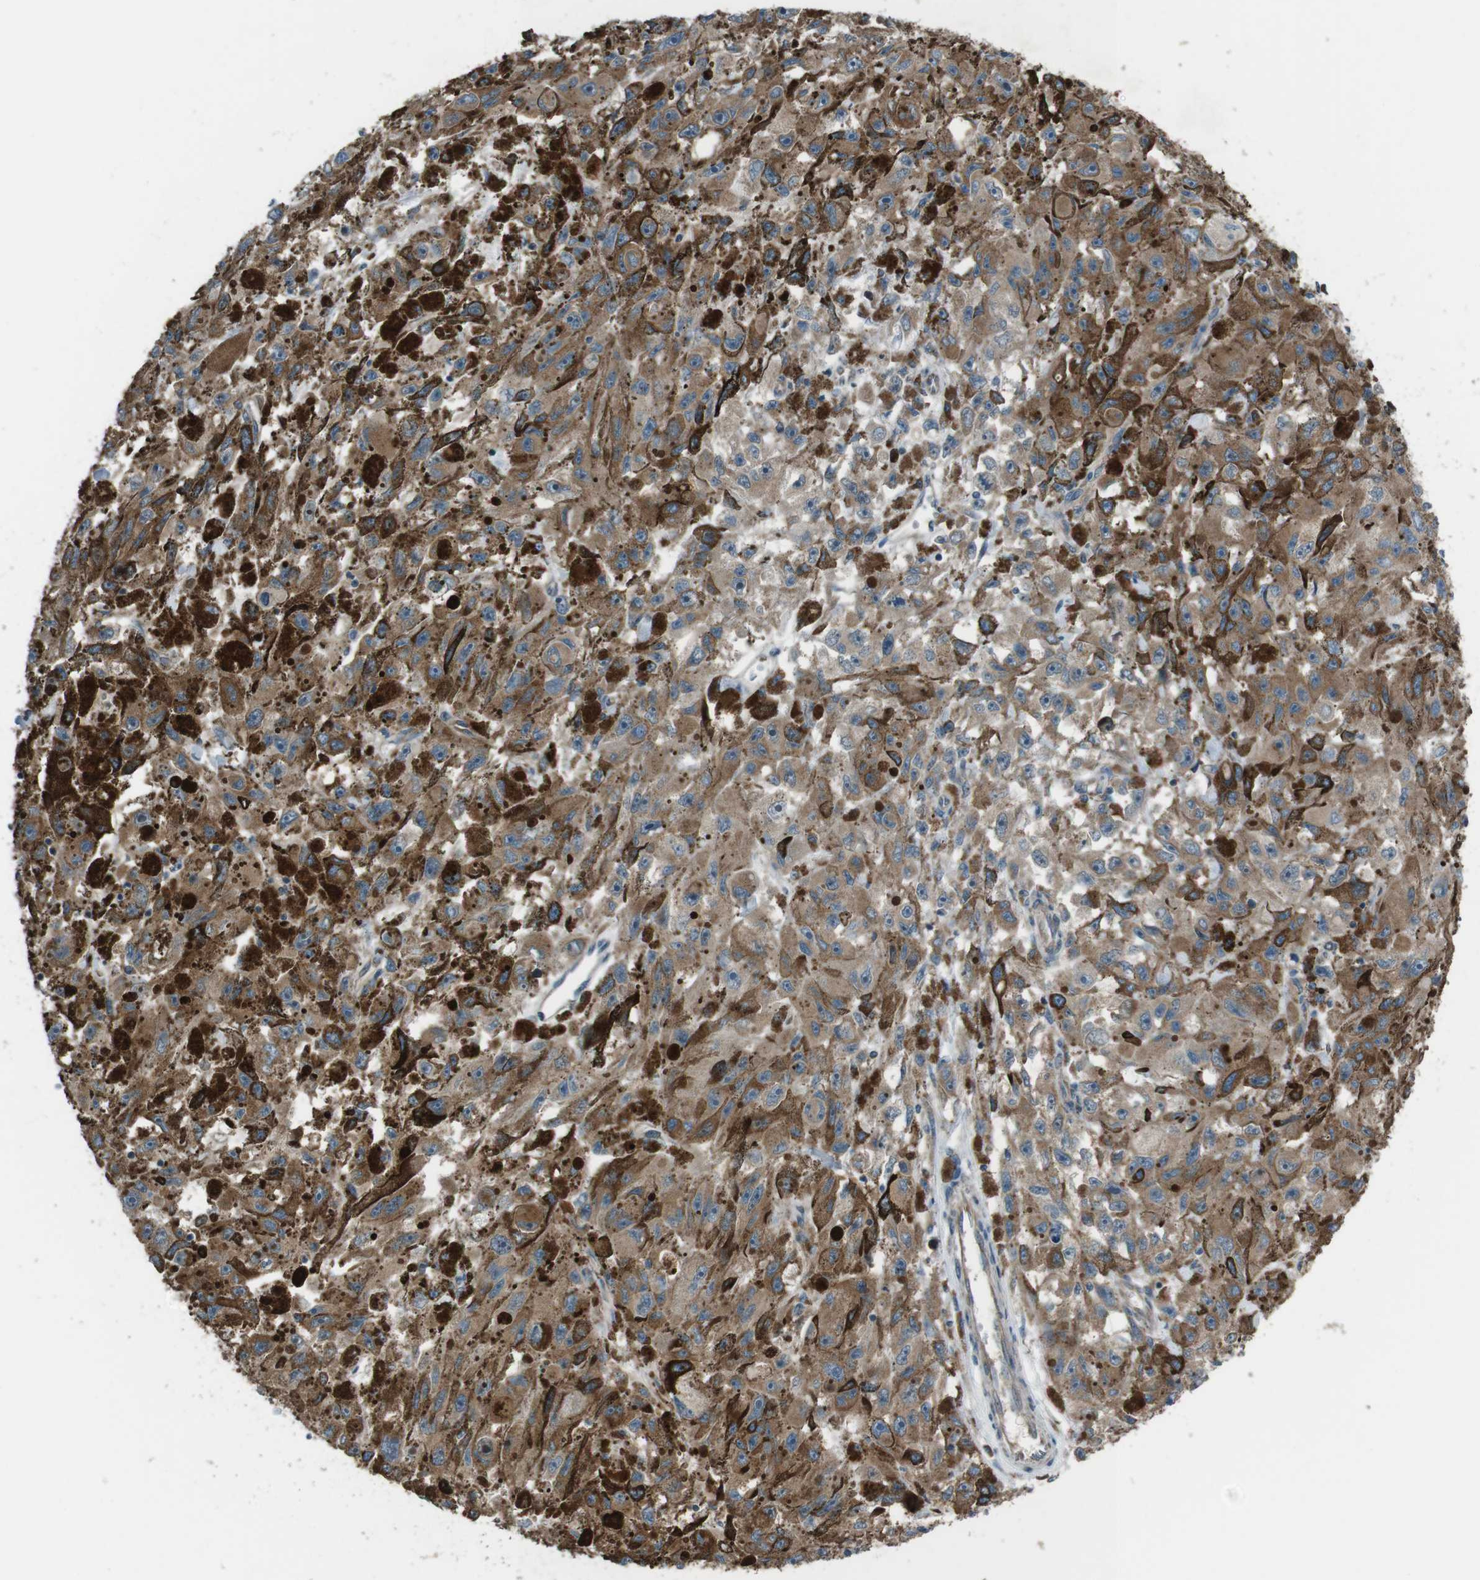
{"staining": {"intensity": "moderate", "quantity": ">75%", "location": "cytoplasmic/membranous"}, "tissue": "melanoma", "cell_type": "Tumor cells", "image_type": "cancer", "snomed": [{"axis": "morphology", "description": "Malignant melanoma, NOS"}, {"axis": "topography", "description": "Skin"}], "caption": "A brown stain labels moderate cytoplasmic/membranous expression of a protein in human melanoma tumor cells.", "gene": "GIMAP8", "patient": {"sex": "female", "age": 104}}